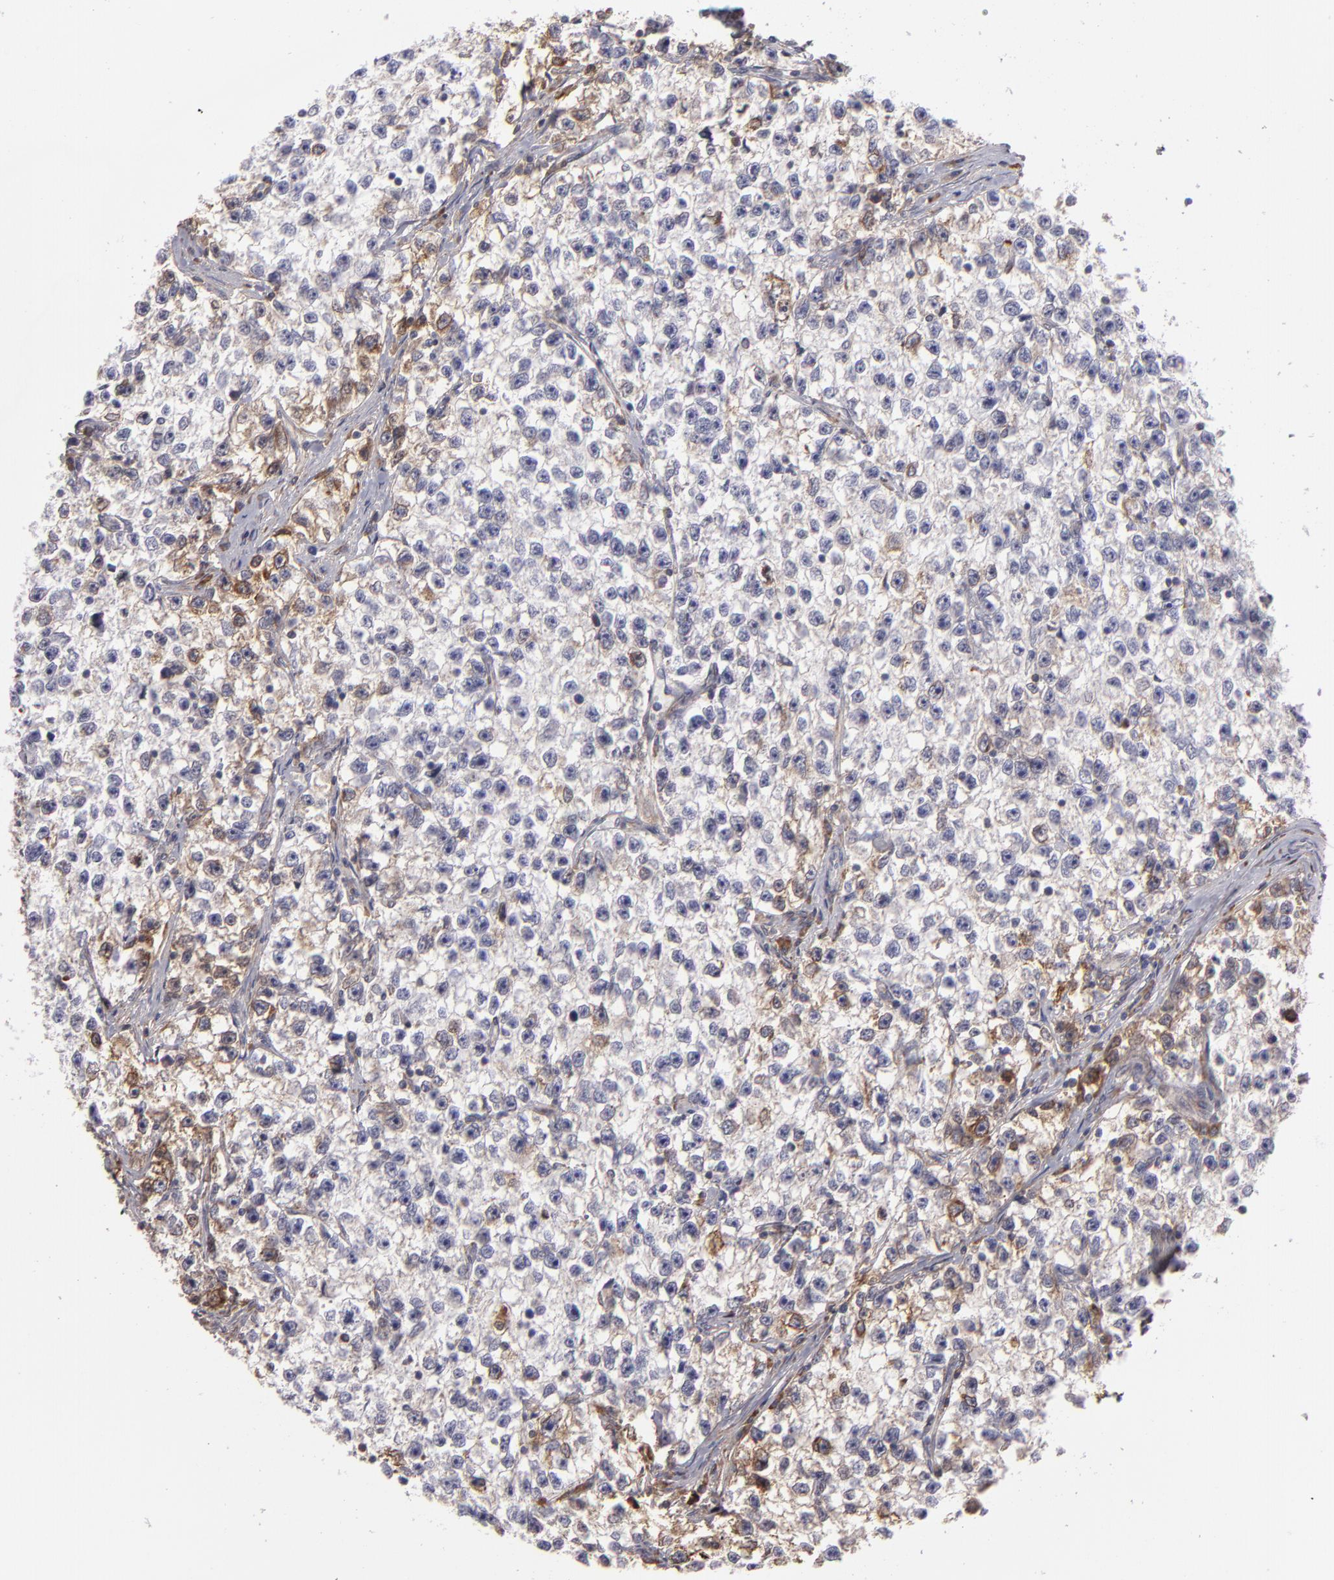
{"staining": {"intensity": "moderate", "quantity": "25%-75%", "location": "cytoplasmic/membranous"}, "tissue": "testis cancer", "cell_type": "Tumor cells", "image_type": "cancer", "snomed": [{"axis": "morphology", "description": "Seminoma, NOS"}, {"axis": "morphology", "description": "Carcinoma, Embryonal, NOS"}, {"axis": "topography", "description": "Testis"}], "caption": "IHC histopathology image of neoplastic tissue: testis seminoma stained using immunohistochemistry reveals medium levels of moderate protein expression localized specifically in the cytoplasmic/membranous of tumor cells, appearing as a cytoplasmic/membranous brown color.", "gene": "CFB", "patient": {"sex": "male", "age": 30}}